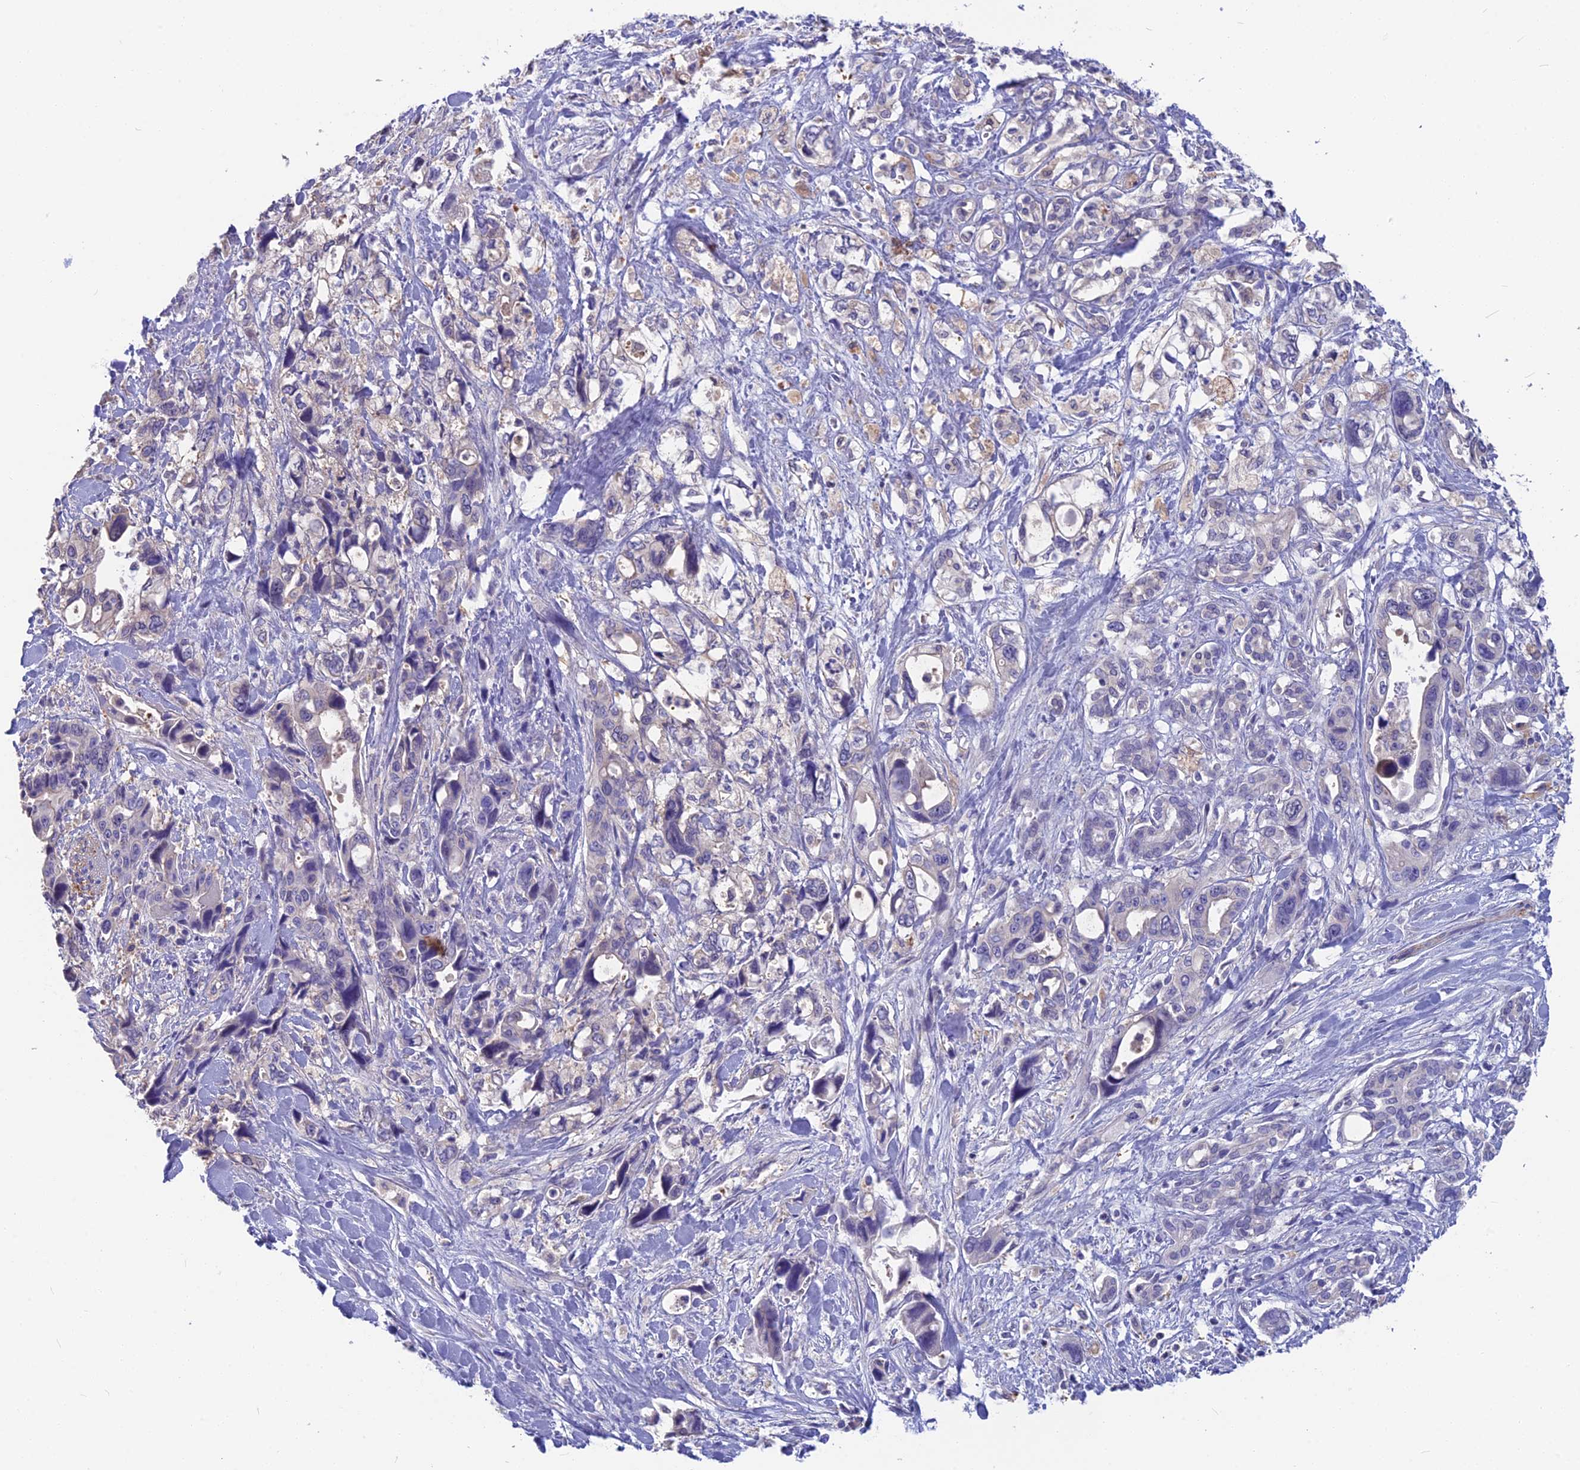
{"staining": {"intensity": "negative", "quantity": "none", "location": "none"}, "tissue": "pancreatic cancer", "cell_type": "Tumor cells", "image_type": "cancer", "snomed": [{"axis": "morphology", "description": "Adenocarcinoma, NOS"}, {"axis": "topography", "description": "Pancreas"}], "caption": "Tumor cells show no significant protein positivity in pancreatic cancer (adenocarcinoma).", "gene": "SNAP91", "patient": {"sex": "male", "age": 46}}